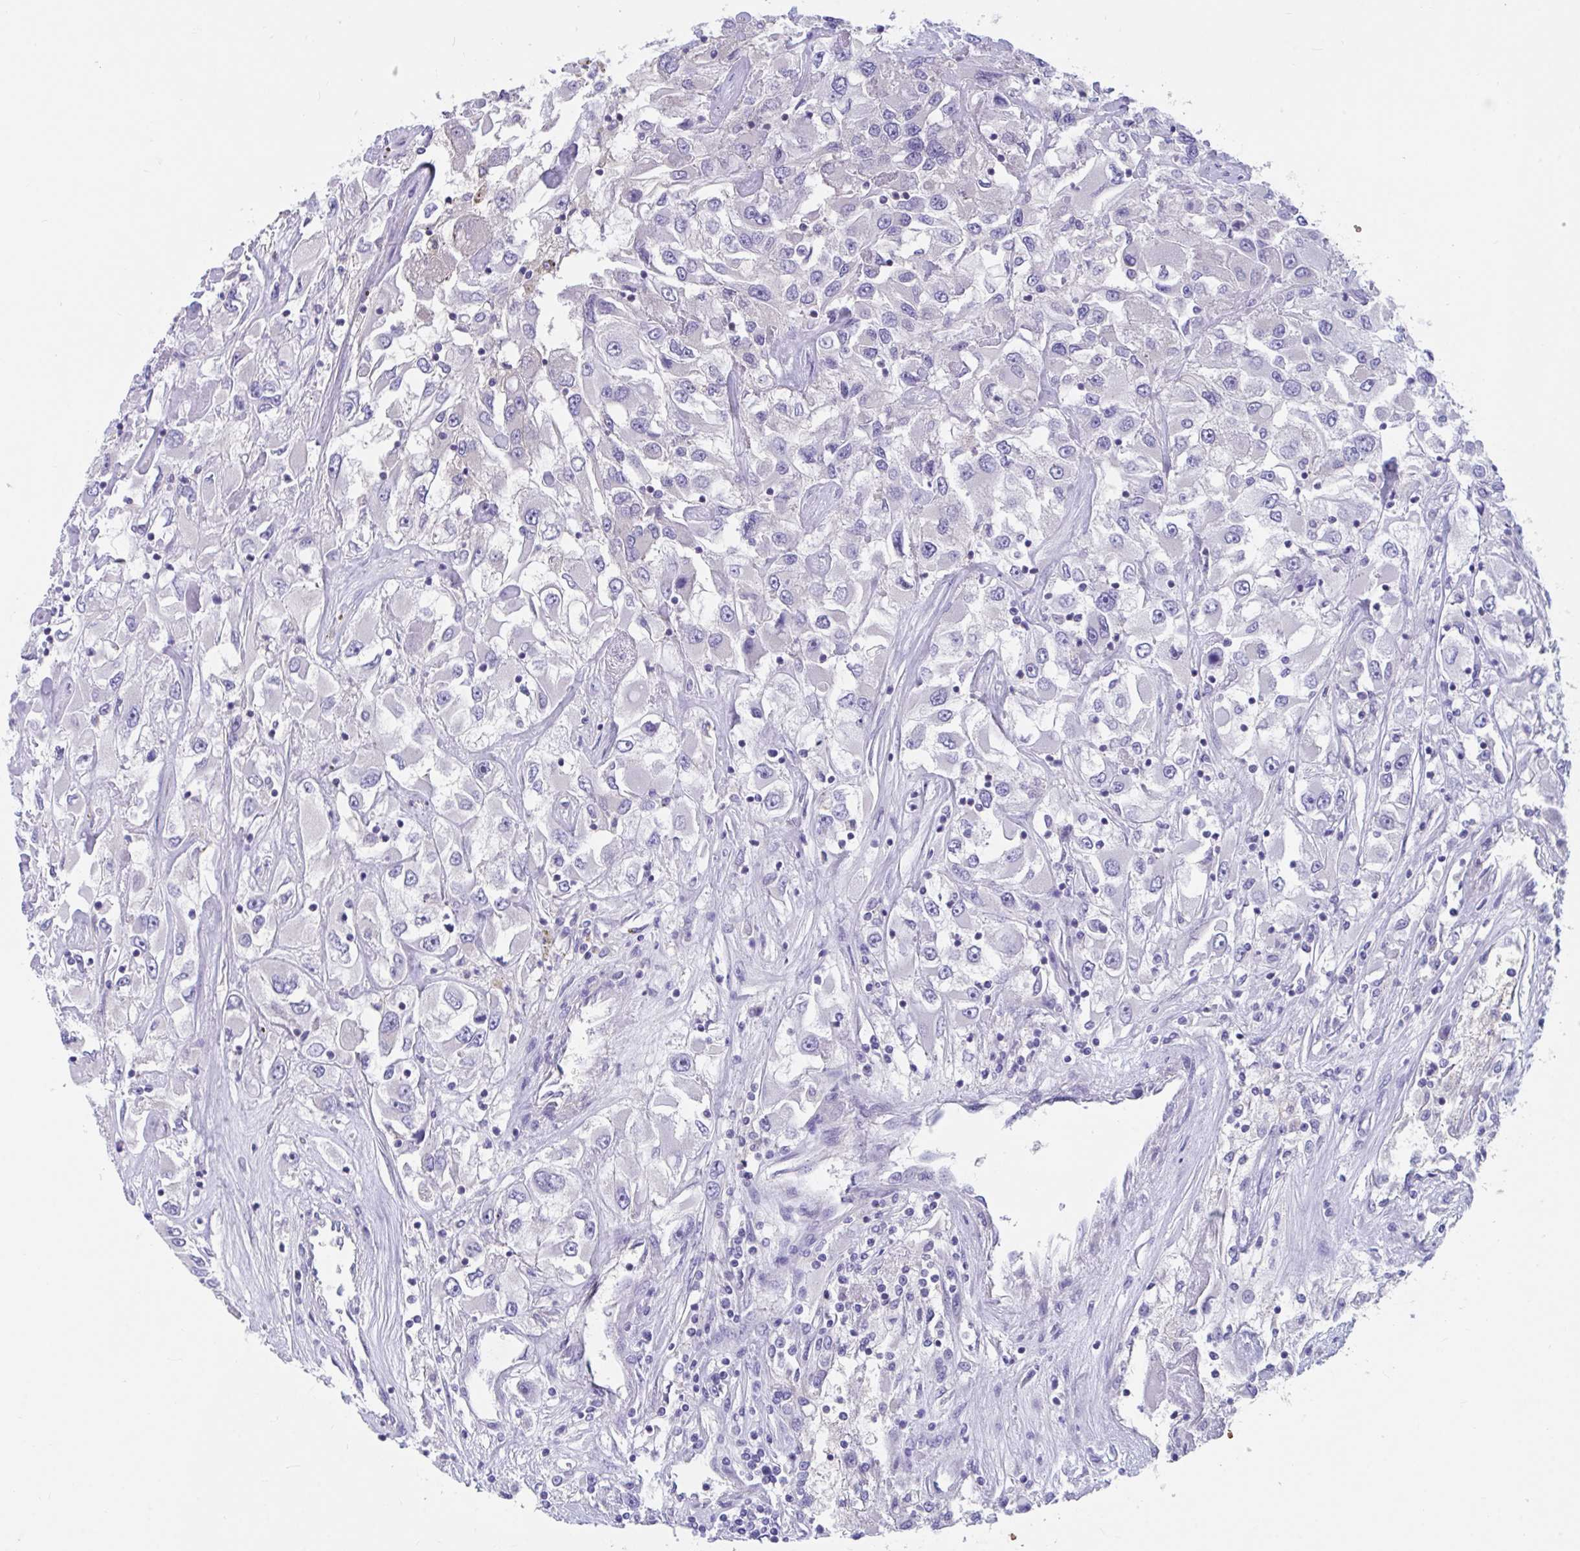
{"staining": {"intensity": "negative", "quantity": "none", "location": "none"}, "tissue": "renal cancer", "cell_type": "Tumor cells", "image_type": "cancer", "snomed": [{"axis": "morphology", "description": "Adenocarcinoma, NOS"}, {"axis": "topography", "description": "Kidney"}], "caption": "Renal cancer (adenocarcinoma) was stained to show a protein in brown. There is no significant staining in tumor cells.", "gene": "TTC30B", "patient": {"sex": "female", "age": 52}}